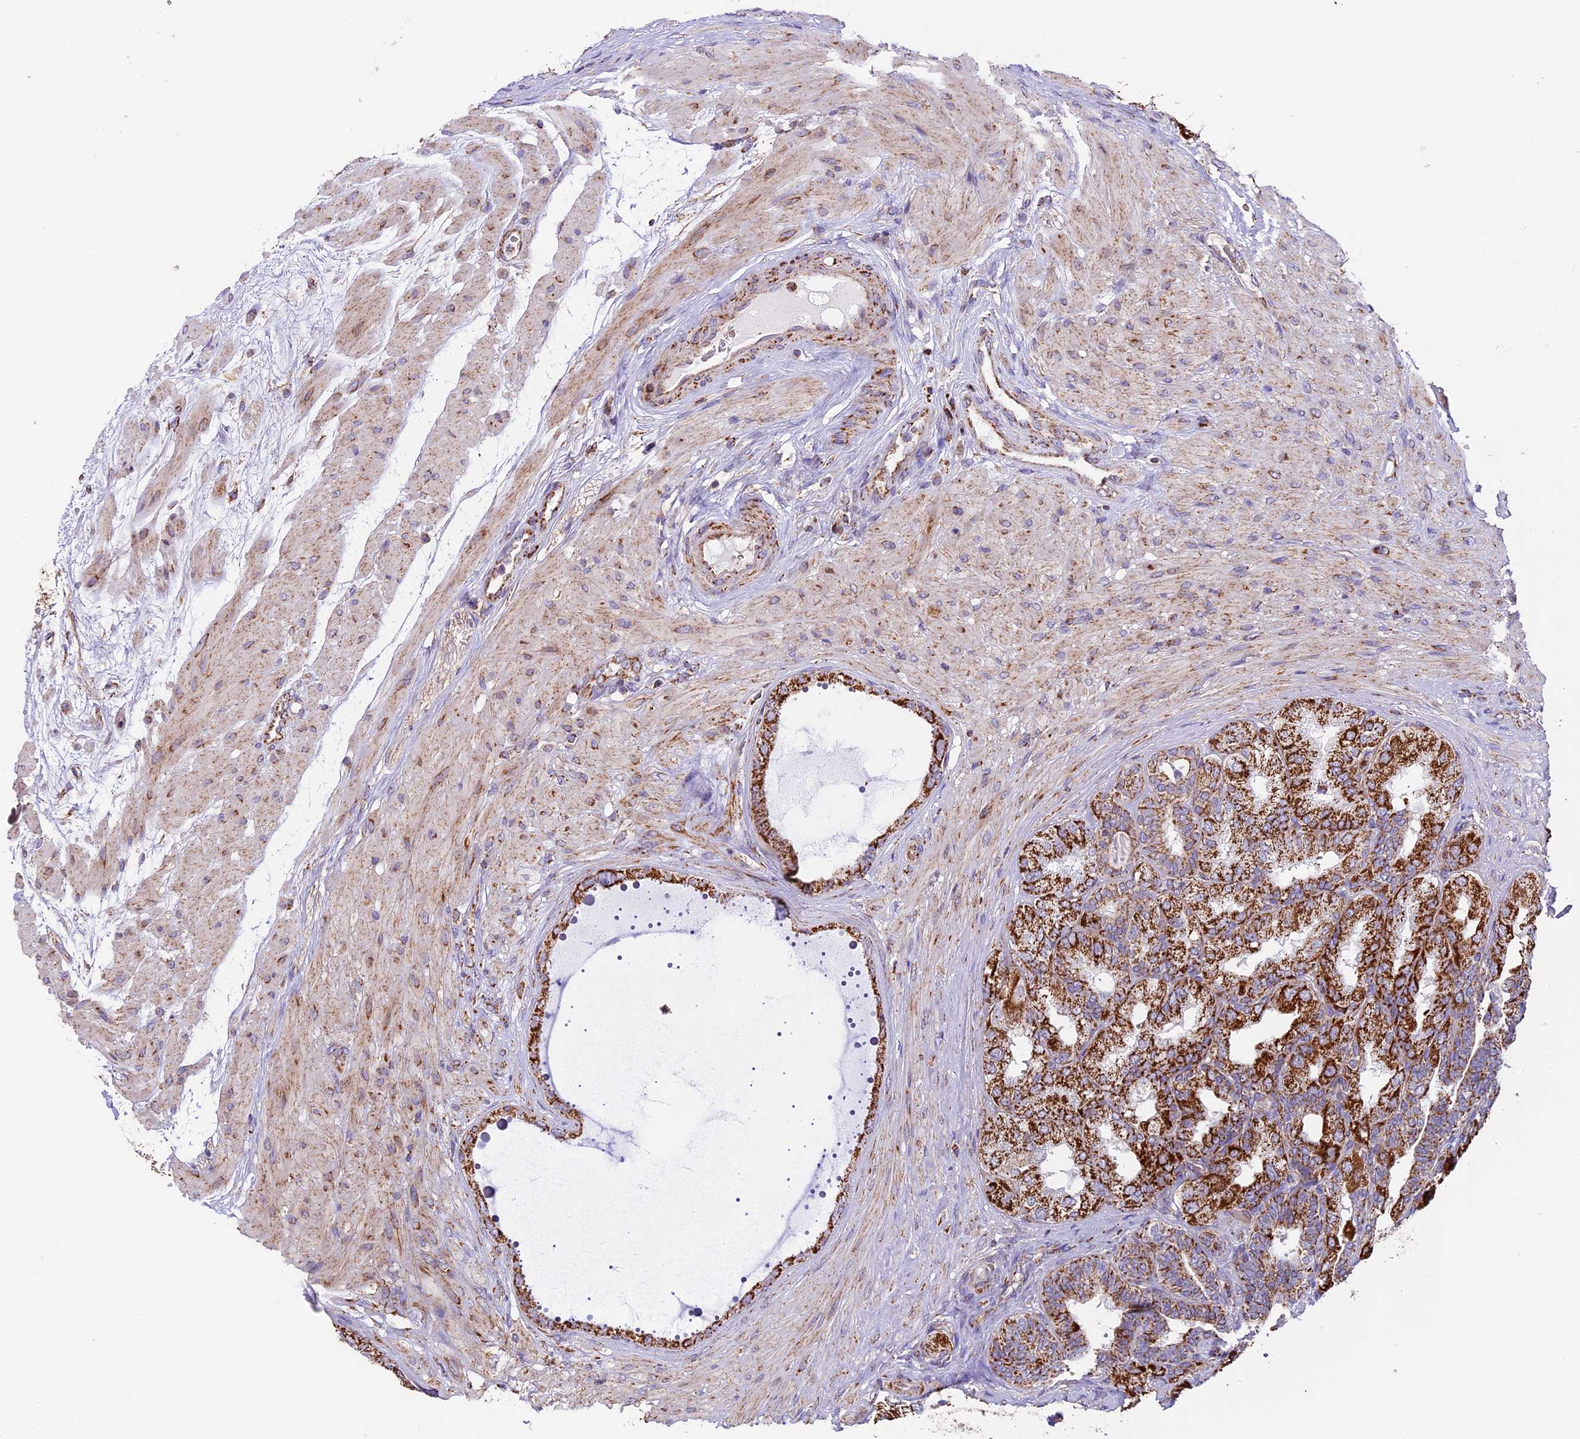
{"staining": {"intensity": "strong", "quantity": ">75%", "location": "cytoplasmic/membranous"}, "tissue": "seminal vesicle", "cell_type": "Glandular cells", "image_type": "normal", "snomed": [{"axis": "morphology", "description": "Normal tissue, NOS"}, {"axis": "topography", "description": "Seminal veicle"}, {"axis": "topography", "description": "Peripheral nerve tissue"}], "caption": "IHC histopathology image of benign seminal vesicle: human seminal vesicle stained using immunohistochemistry shows high levels of strong protein expression localized specifically in the cytoplasmic/membranous of glandular cells, appearing as a cytoplasmic/membranous brown color.", "gene": "NDUFA8", "patient": {"sex": "male", "age": 63}}